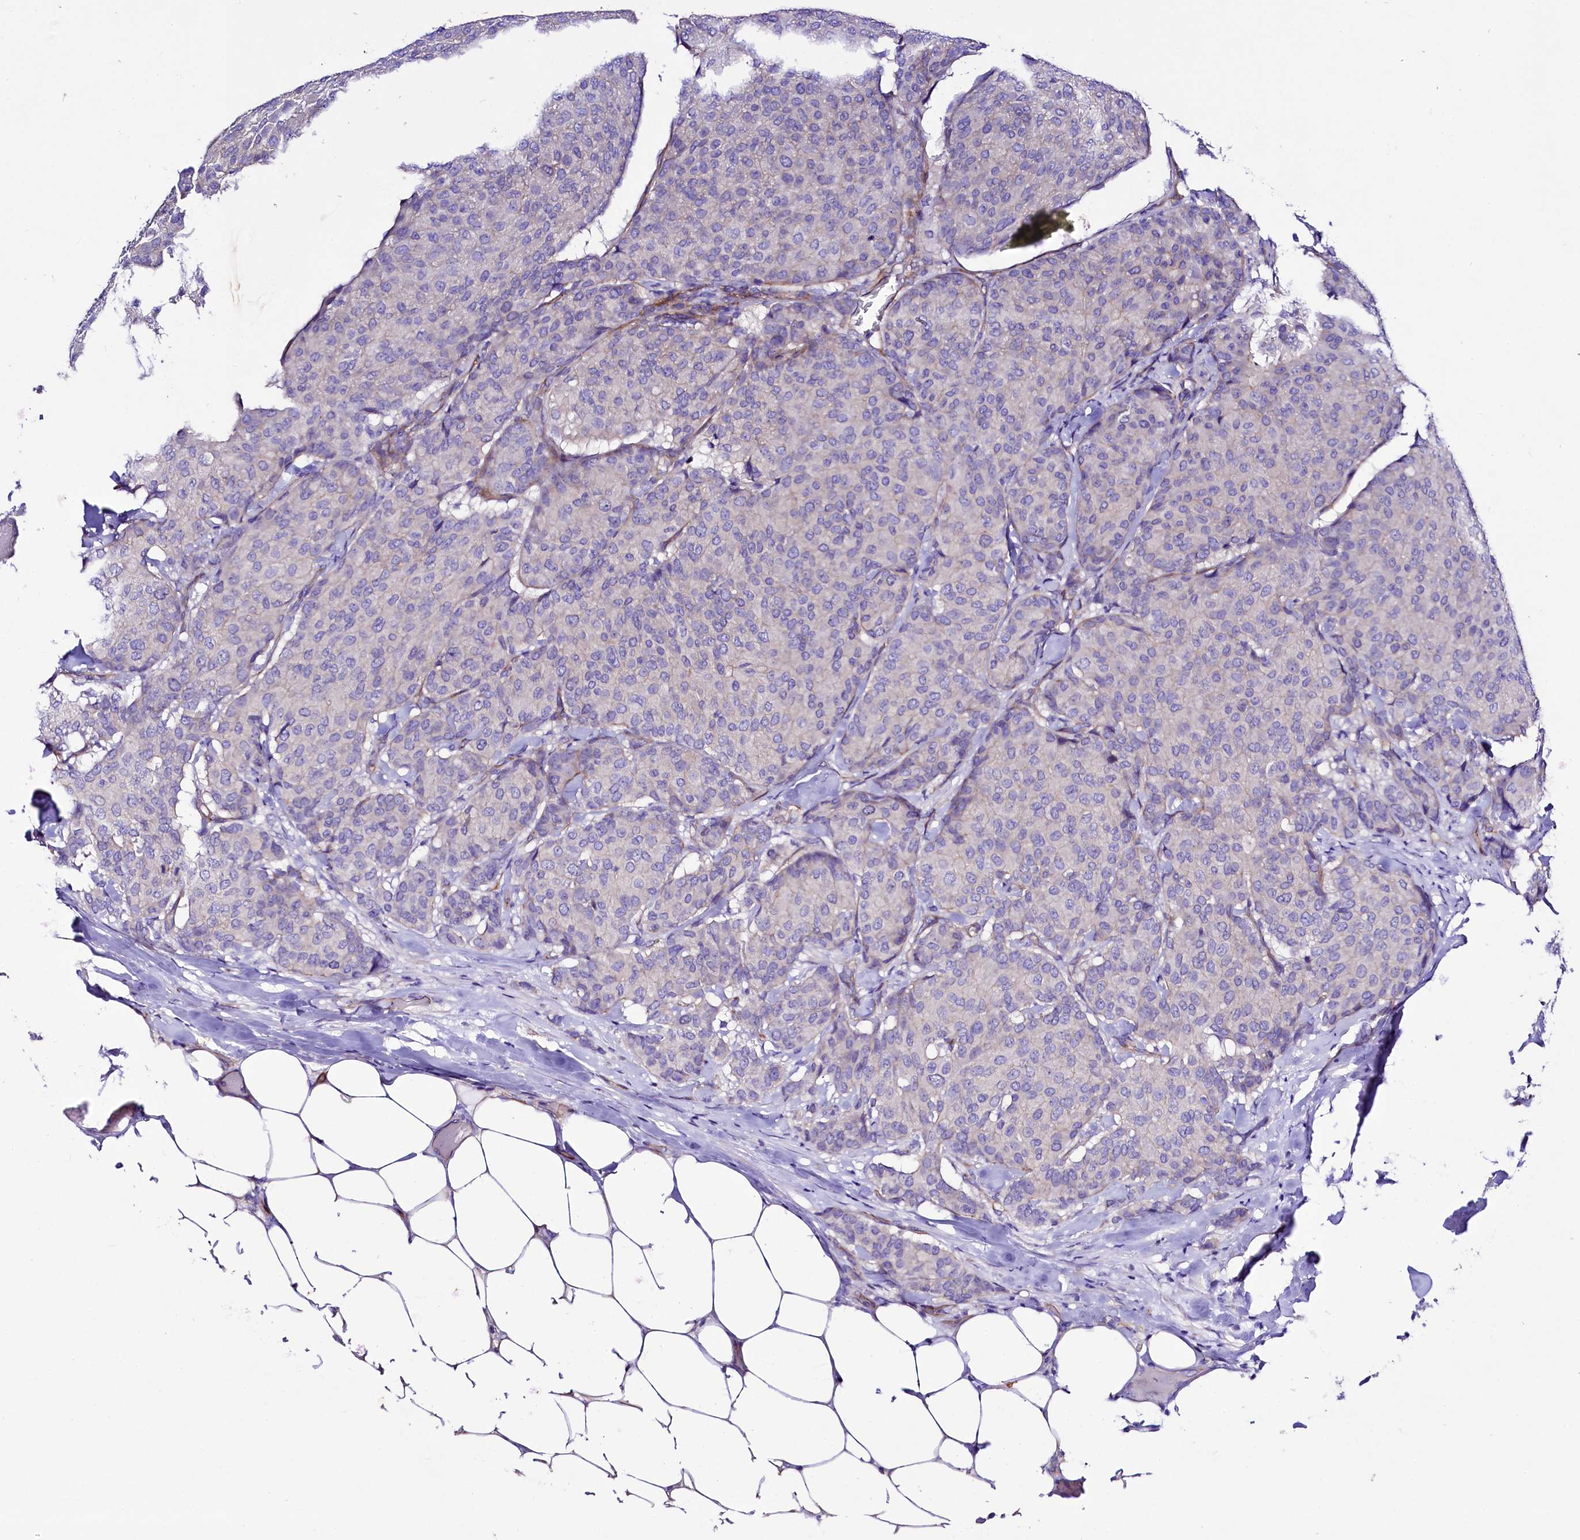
{"staining": {"intensity": "negative", "quantity": "none", "location": "none"}, "tissue": "breast cancer", "cell_type": "Tumor cells", "image_type": "cancer", "snomed": [{"axis": "morphology", "description": "Duct carcinoma"}, {"axis": "topography", "description": "Breast"}], "caption": "This is an immunohistochemistry (IHC) micrograph of human breast cancer (infiltrating ductal carcinoma). There is no positivity in tumor cells.", "gene": "SLF1", "patient": {"sex": "female", "age": 75}}